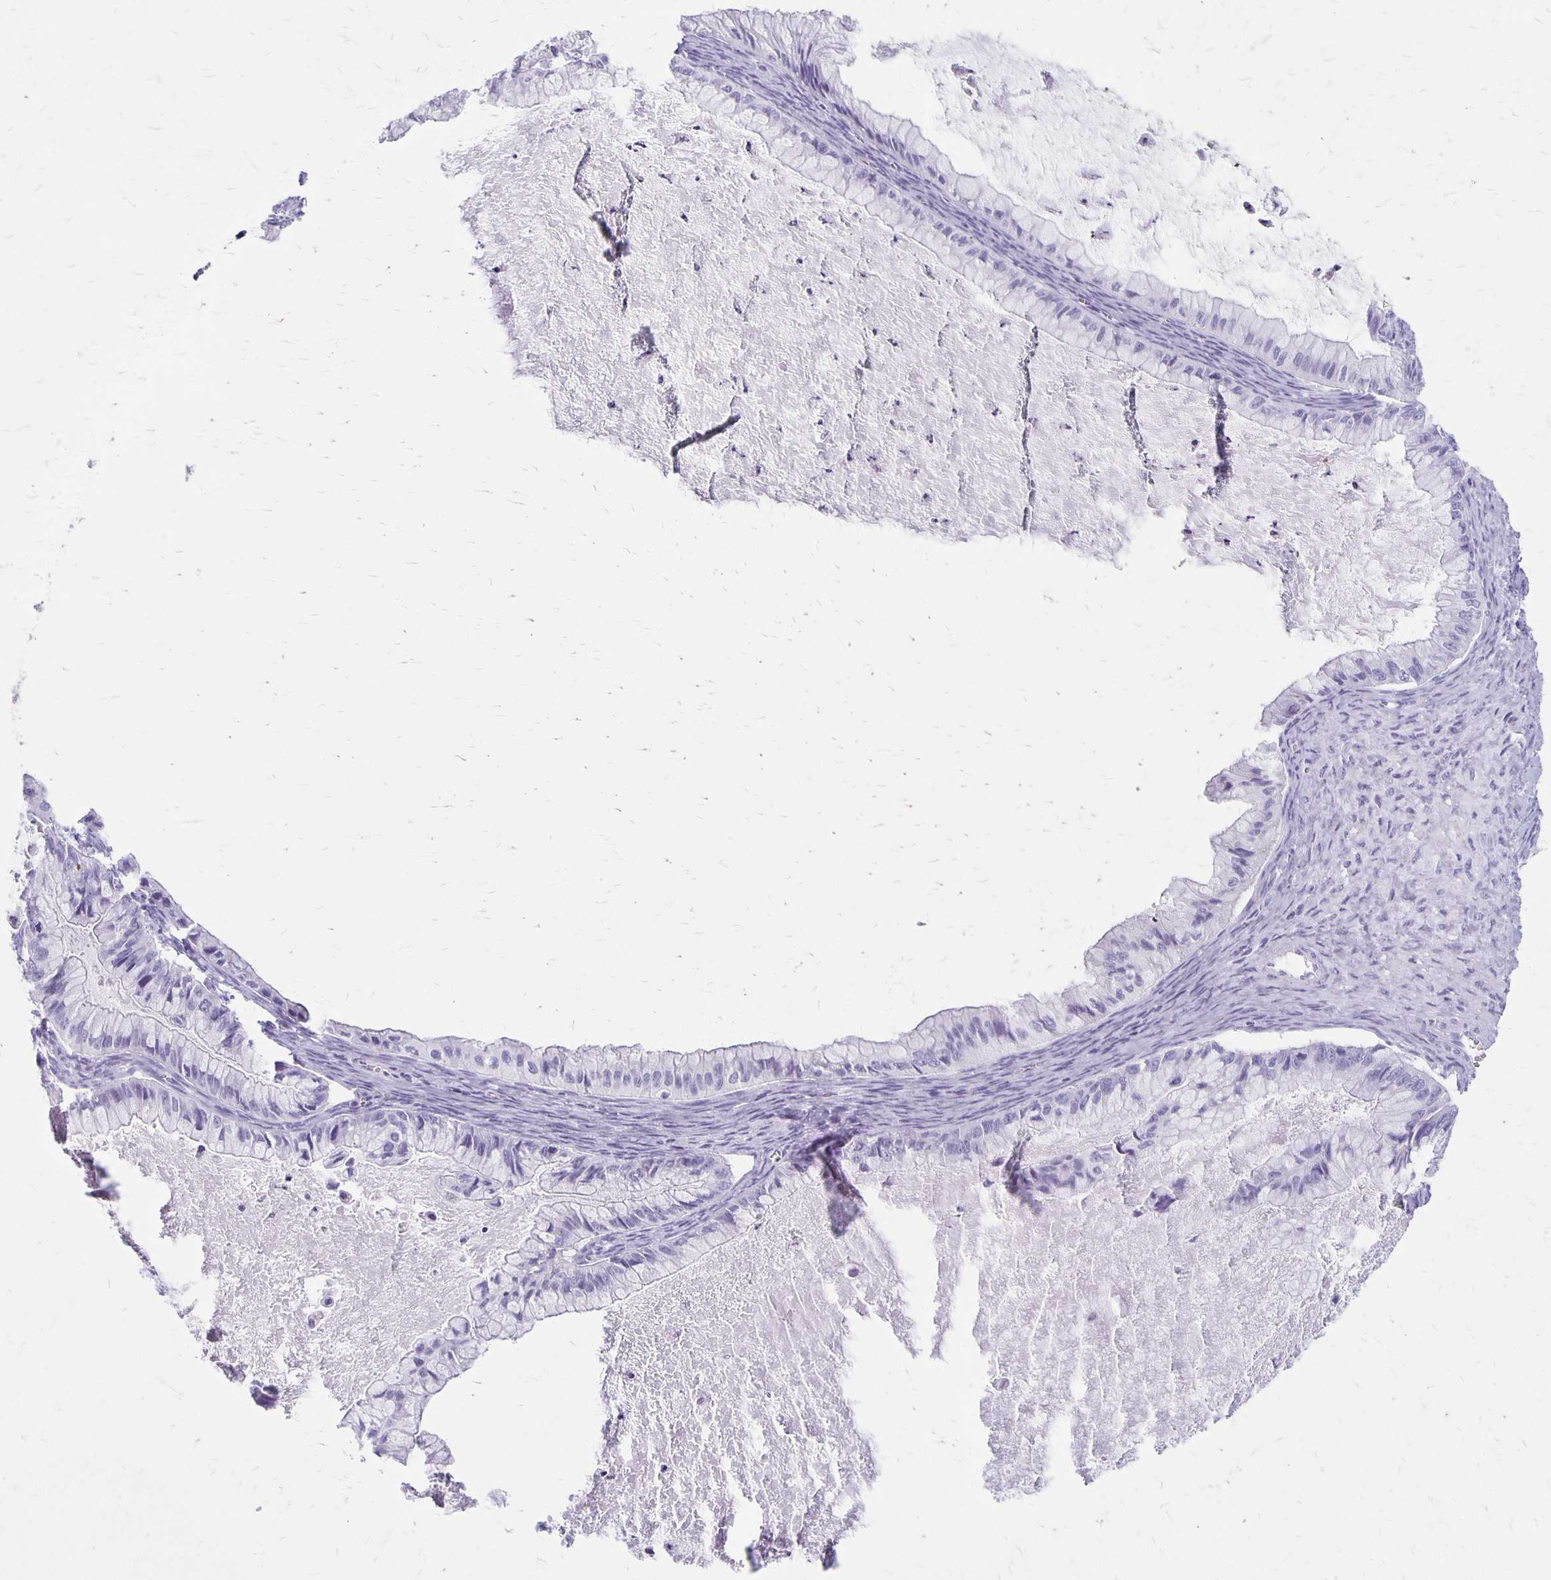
{"staining": {"intensity": "negative", "quantity": "none", "location": "none"}, "tissue": "ovarian cancer", "cell_type": "Tumor cells", "image_type": "cancer", "snomed": [{"axis": "morphology", "description": "Cystadenocarcinoma, mucinous, NOS"}, {"axis": "topography", "description": "Ovary"}], "caption": "Micrograph shows no protein staining in tumor cells of mucinous cystadenocarcinoma (ovarian) tissue. (DAB (3,3'-diaminobenzidine) IHC, high magnification).", "gene": "MAGEC2", "patient": {"sex": "female", "age": 72}}